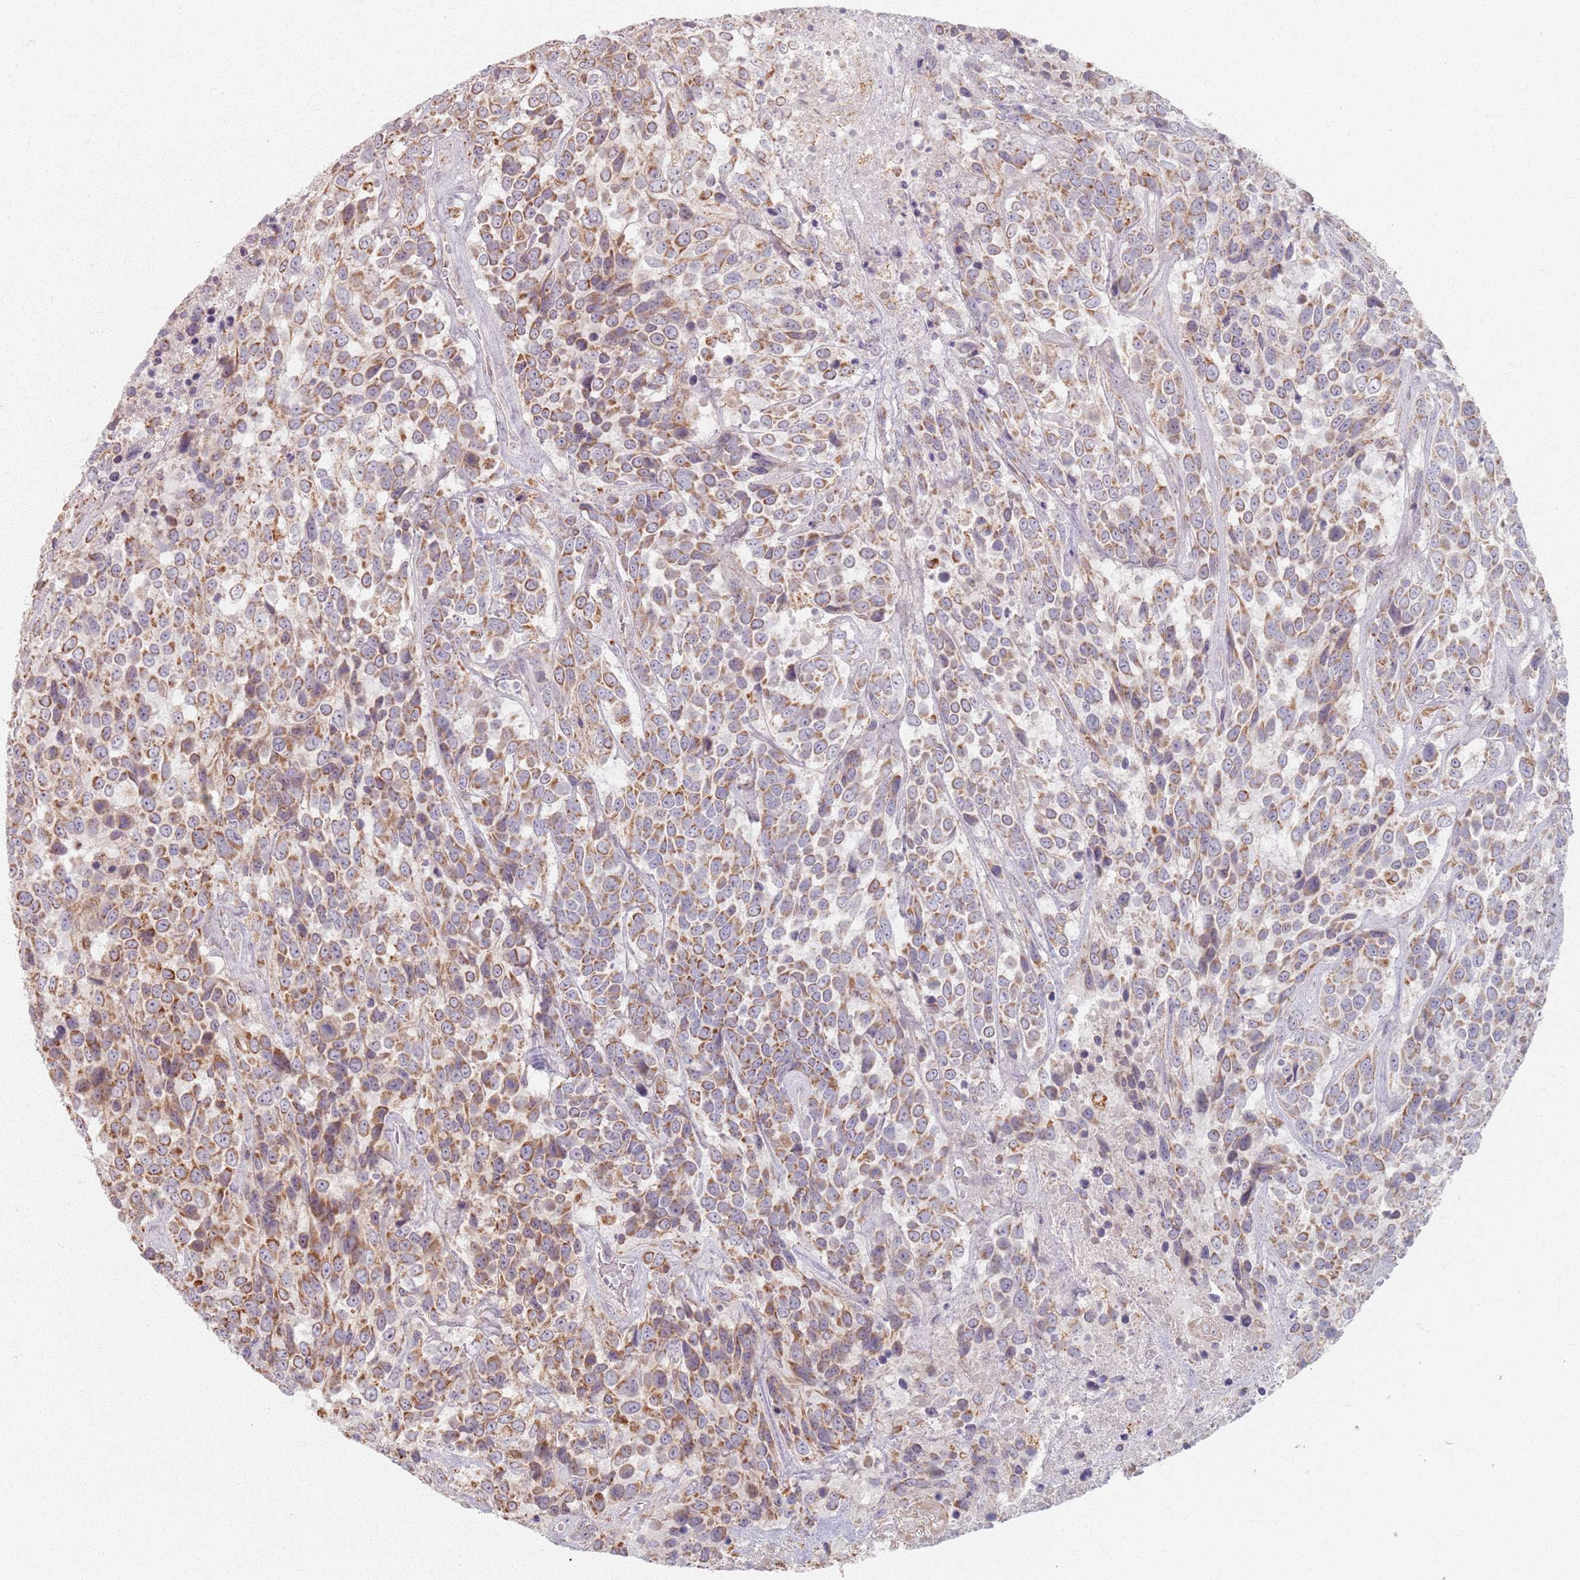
{"staining": {"intensity": "moderate", "quantity": ">75%", "location": "cytoplasmic/membranous"}, "tissue": "urothelial cancer", "cell_type": "Tumor cells", "image_type": "cancer", "snomed": [{"axis": "morphology", "description": "Urothelial carcinoma, High grade"}, {"axis": "topography", "description": "Urinary bladder"}], "caption": "Moderate cytoplasmic/membranous expression is identified in approximately >75% of tumor cells in high-grade urothelial carcinoma.", "gene": "PKD2L2", "patient": {"sex": "female", "age": 70}}